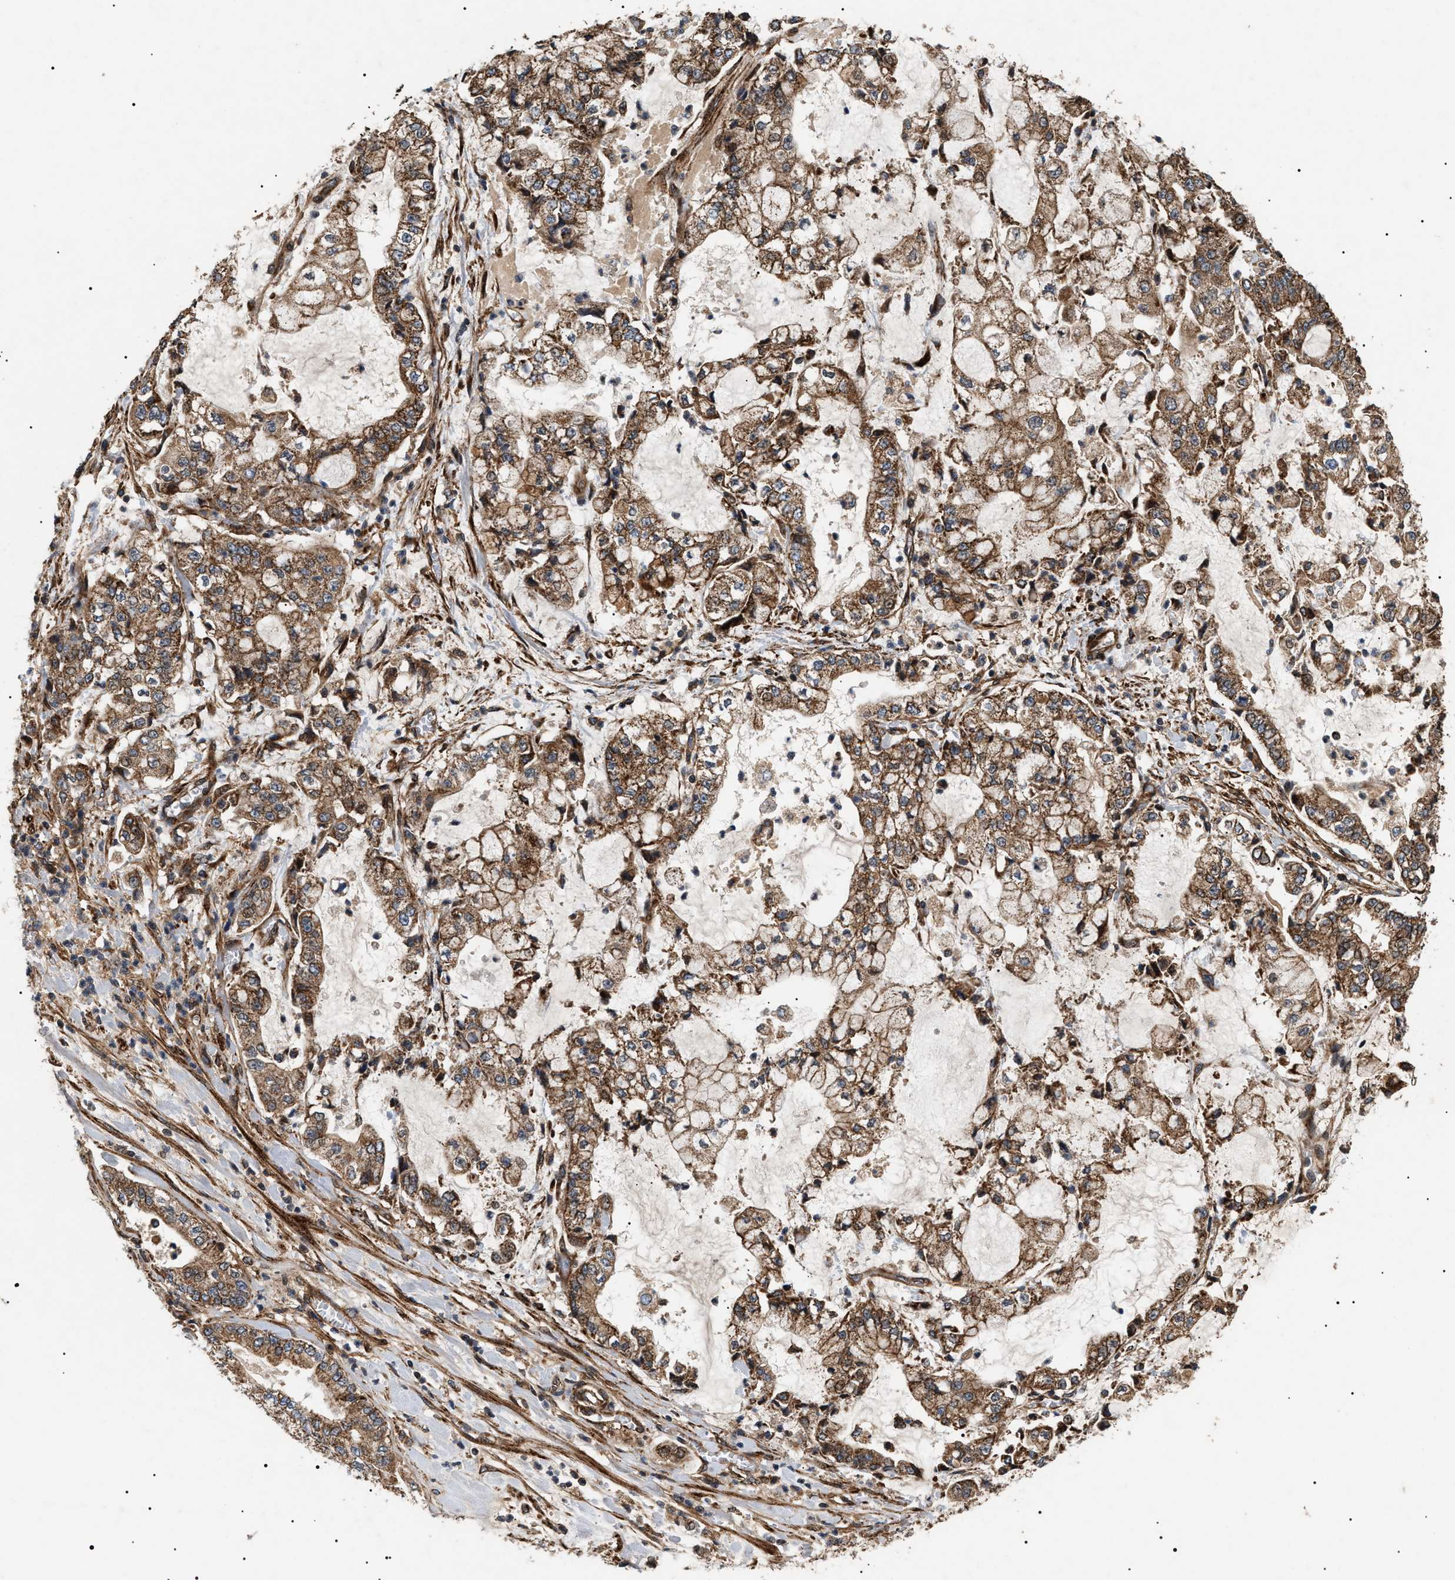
{"staining": {"intensity": "moderate", "quantity": ">75%", "location": "cytoplasmic/membranous"}, "tissue": "stomach cancer", "cell_type": "Tumor cells", "image_type": "cancer", "snomed": [{"axis": "morphology", "description": "Adenocarcinoma, NOS"}, {"axis": "topography", "description": "Stomach"}], "caption": "The immunohistochemical stain labels moderate cytoplasmic/membranous expression in tumor cells of adenocarcinoma (stomach) tissue. (brown staining indicates protein expression, while blue staining denotes nuclei).", "gene": "ZBTB26", "patient": {"sex": "male", "age": 76}}